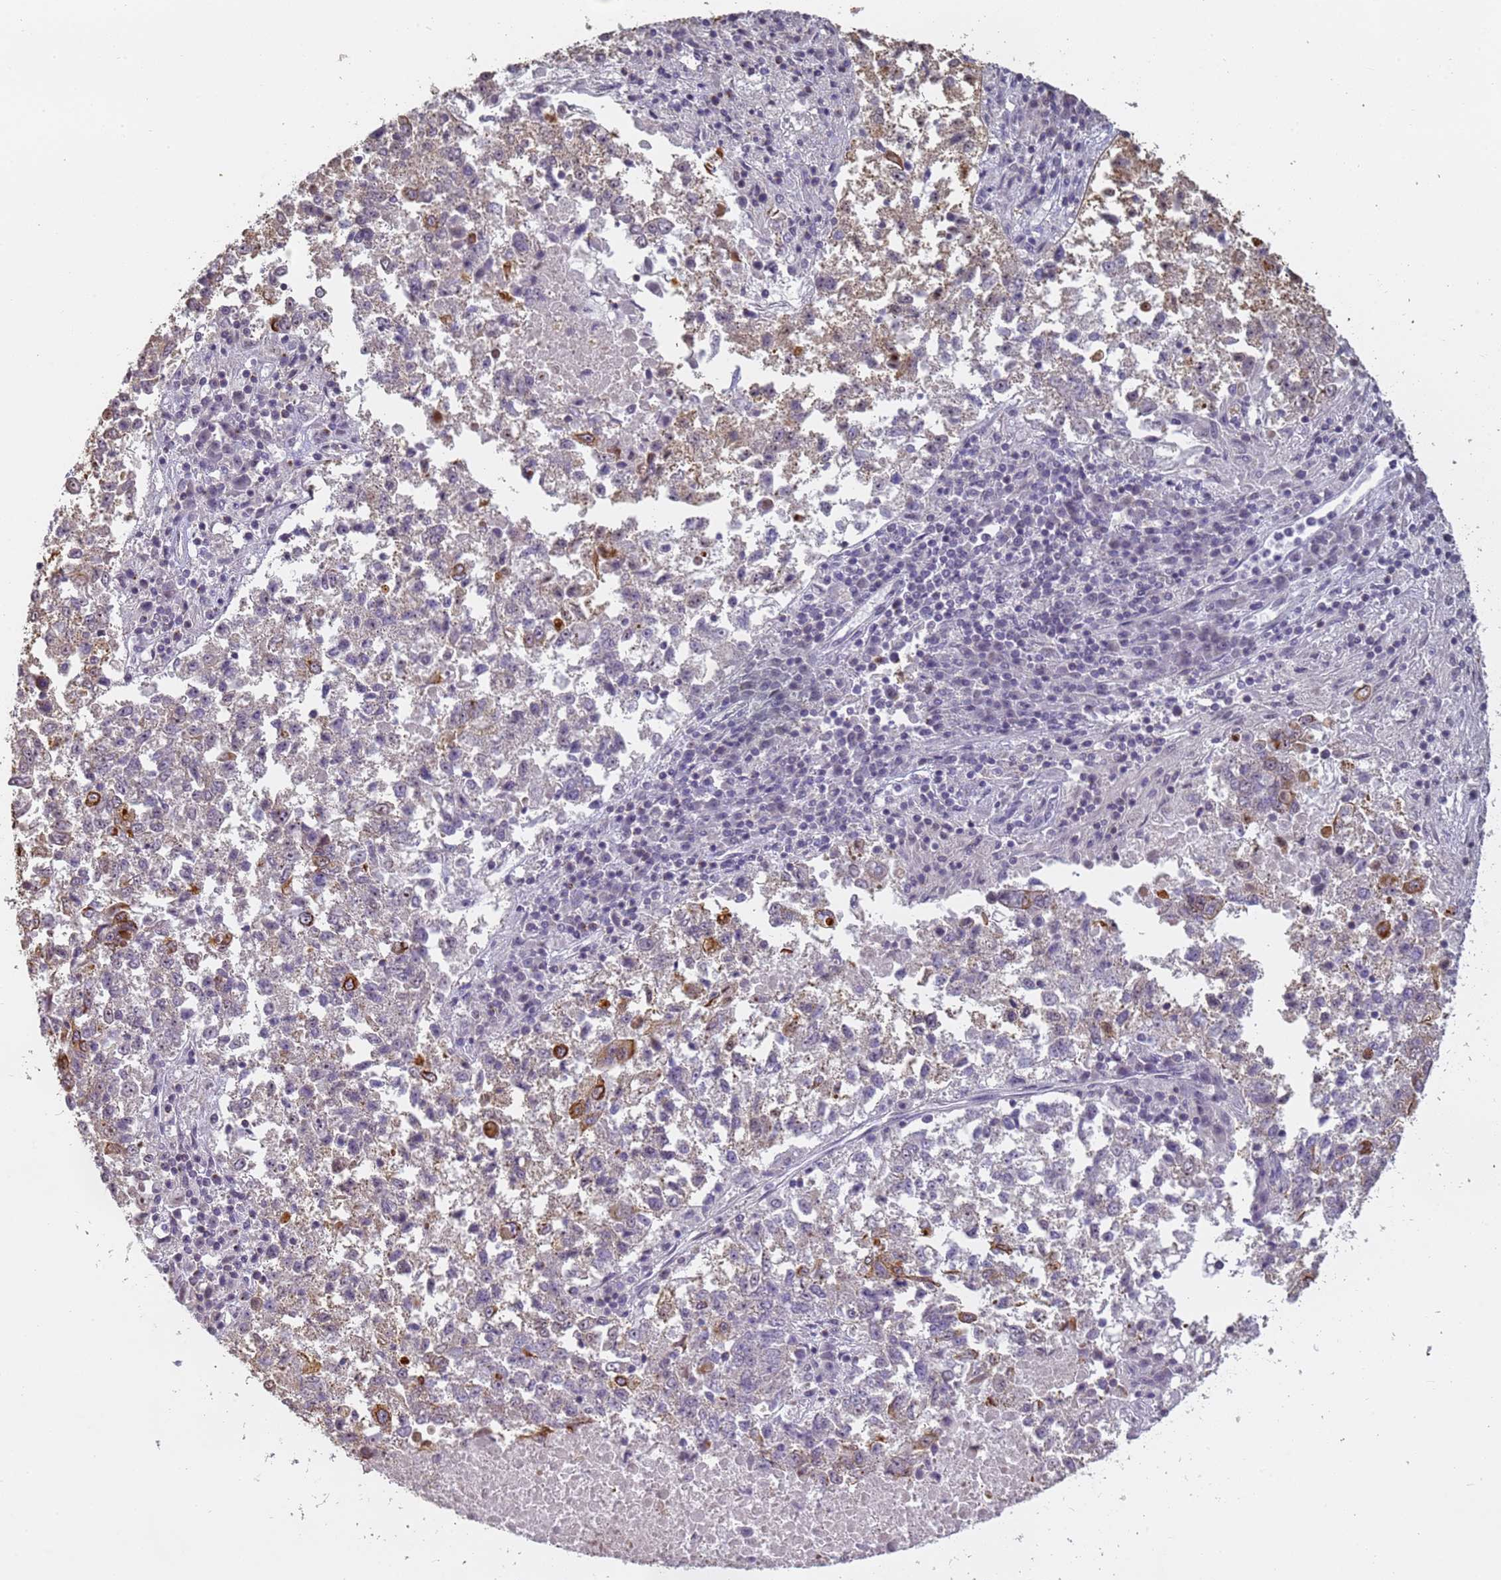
{"staining": {"intensity": "moderate", "quantity": "<25%", "location": "cytoplasmic/membranous"}, "tissue": "lung cancer", "cell_type": "Tumor cells", "image_type": "cancer", "snomed": [{"axis": "morphology", "description": "Squamous cell carcinoma, NOS"}, {"axis": "topography", "description": "Lung"}], "caption": "Protein staining demonstrates moderate cytoplasmic/membranous expression in approximately <25% of tumor cells in lung cancer (squamous cell carcinoma).", "gene": "VWA3A", "patient": {"sex": "male", "age": 73}}